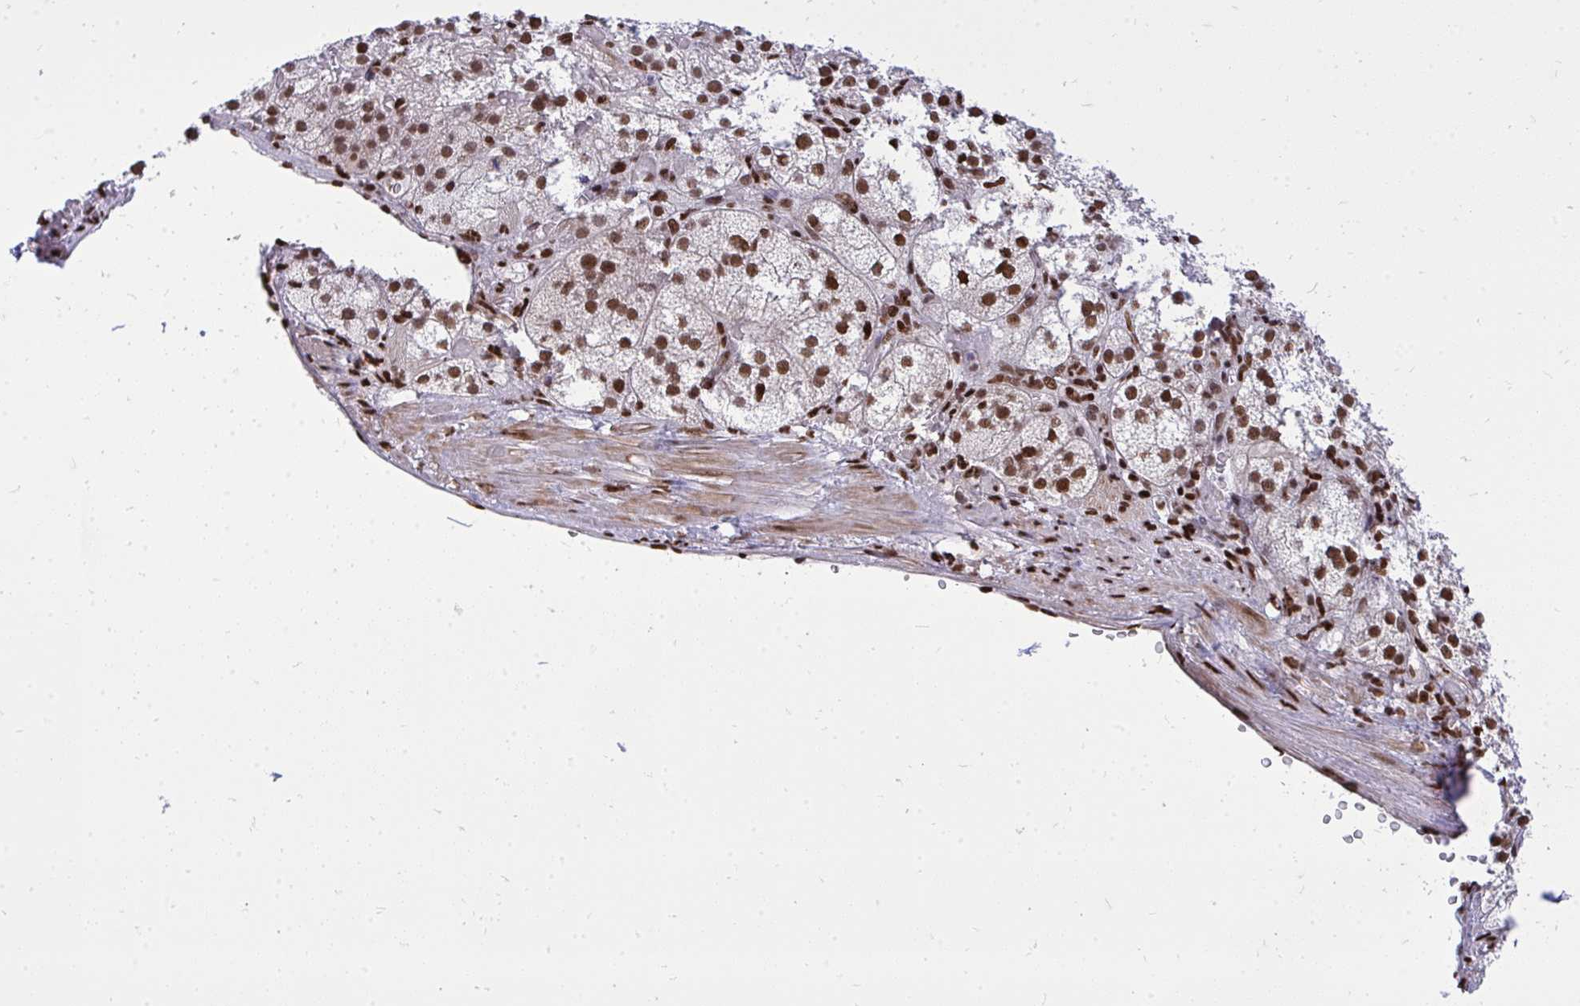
{"staining": {"intensity": "strong", "quantity": ">75%", "location": "nuclear"}, "tissue": "adrenal gland", "cell_type": "Glandular cells", "image_type": "normal", "snomed": [{"axis": "morphology", "description": "Normal tissue, NOS"}, {"axis": "topography", "description": "Adrenal gland"}], "caption": "High-magnification brightfield microscopy of normal adrenal gland stained with DAB (brown) and counterstained with hematoxylin (blue). glandular cells exhibit strong nuclear expression is identified in approximately>75% of cells. (DAB (3,3'-diaminobenzidine) IHC, brown staining for protein, blue staining for nuclei).", "gene": "TBL1Y", "patient": {"sex": "female", "age": 60}}